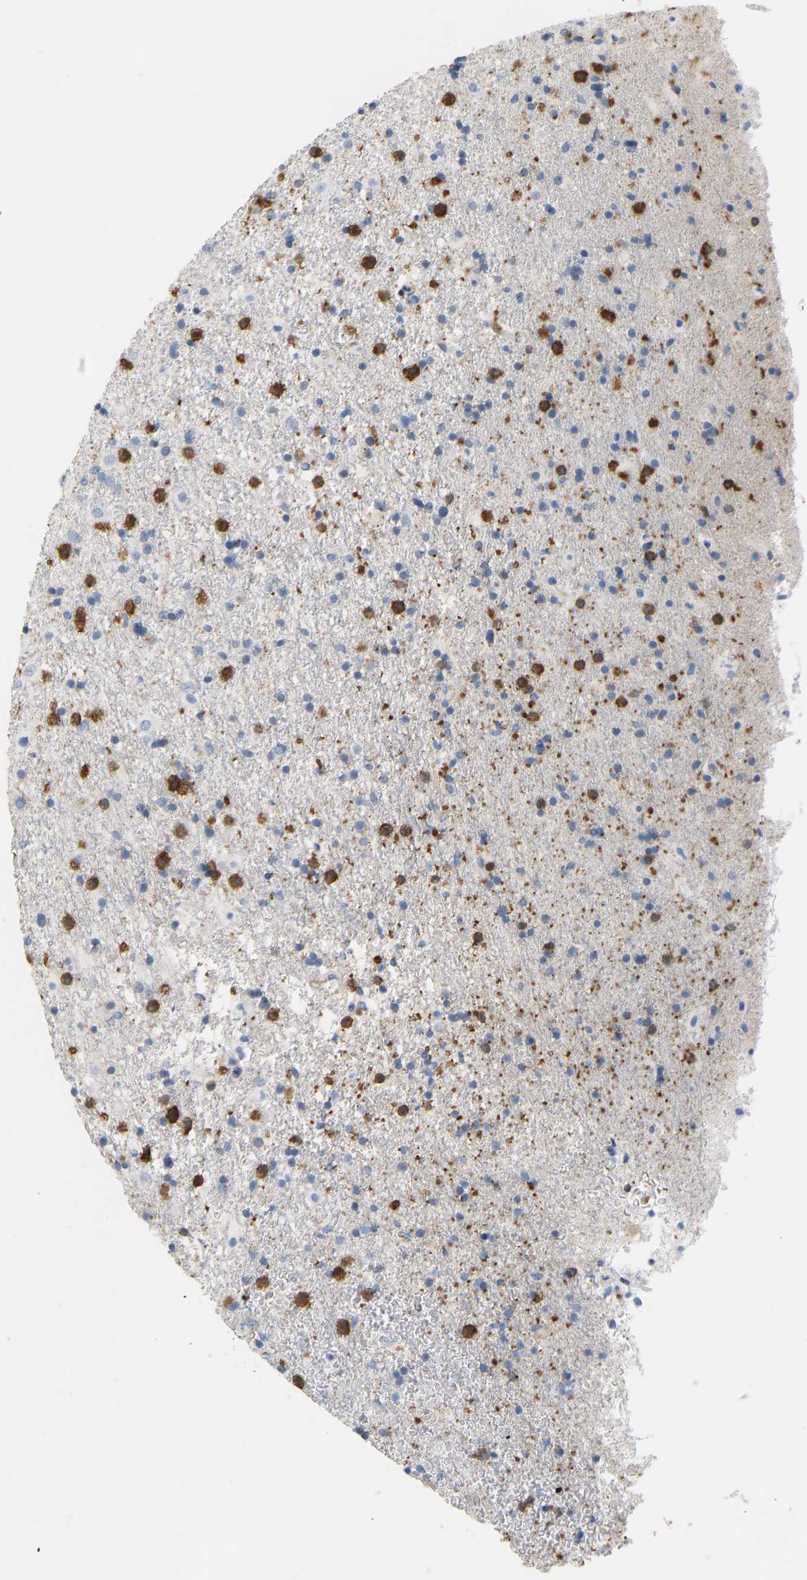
{"staining": {"intensity": "negative", "quantity": "none", "location": "none"}, "tissue": "glioma", "cell_type": "Tumor cells", "image_type": "cancer", "snomed": [{"axis": "morphology", "description": "Glioma, malignant, Low grade"}, {"axis": "topography", "description": "Brain"}], "caption": "This is an immunohistochemistry (IHC) photomicrograph of glioma. There is no expression in tumor cells.", "gene": "EVL", "patient": {"sex": "male", "age": 65}}